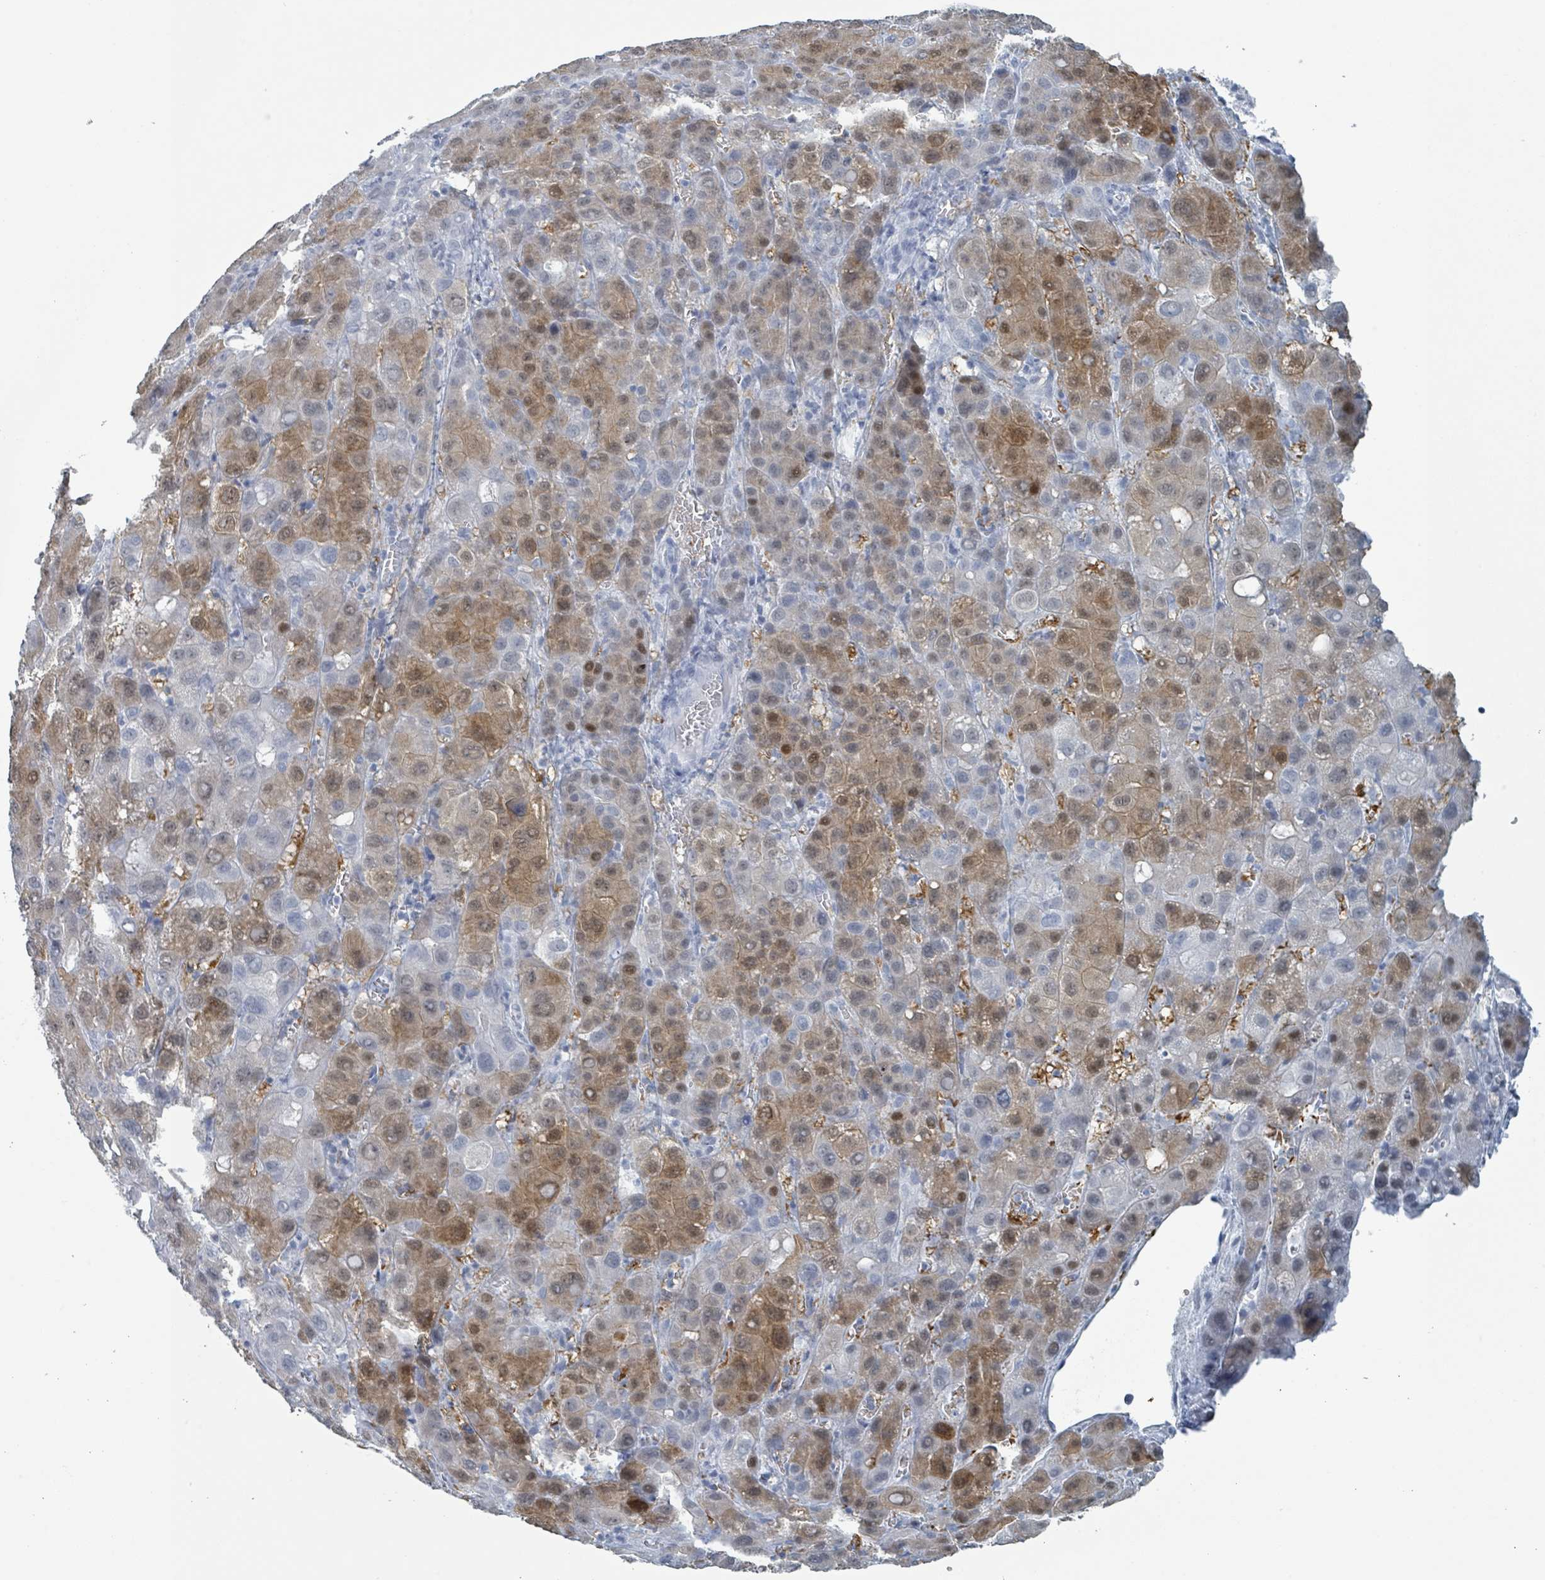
{"staining": {"intensity": "moderate", "quantity": ">75%", "location": "cytoplasmic/membranous,nuclear"}, "tissue": "liver cancer", "cell_type": "Tumor cells", "image_type": "cancer", "snomed": [{"axis": "morphology", "description": "Carcinoma, Hepatocellular, NOS"}, {"axis": "topography", "description": "Liver"}], "caption": "Immunohistochemistry (IHC) (DAB (3,3'-diaminobenzidine)) staining of liver cancer reveals moderate cytoplasmic/membranous and nuclear protein staining in approximately >75% of tumor cells. (brown staining indicates protein expression, while blue staining denotes nuclei).", "gene": "GPR15LG", "patient": {"sex": "male", "age": 55}}